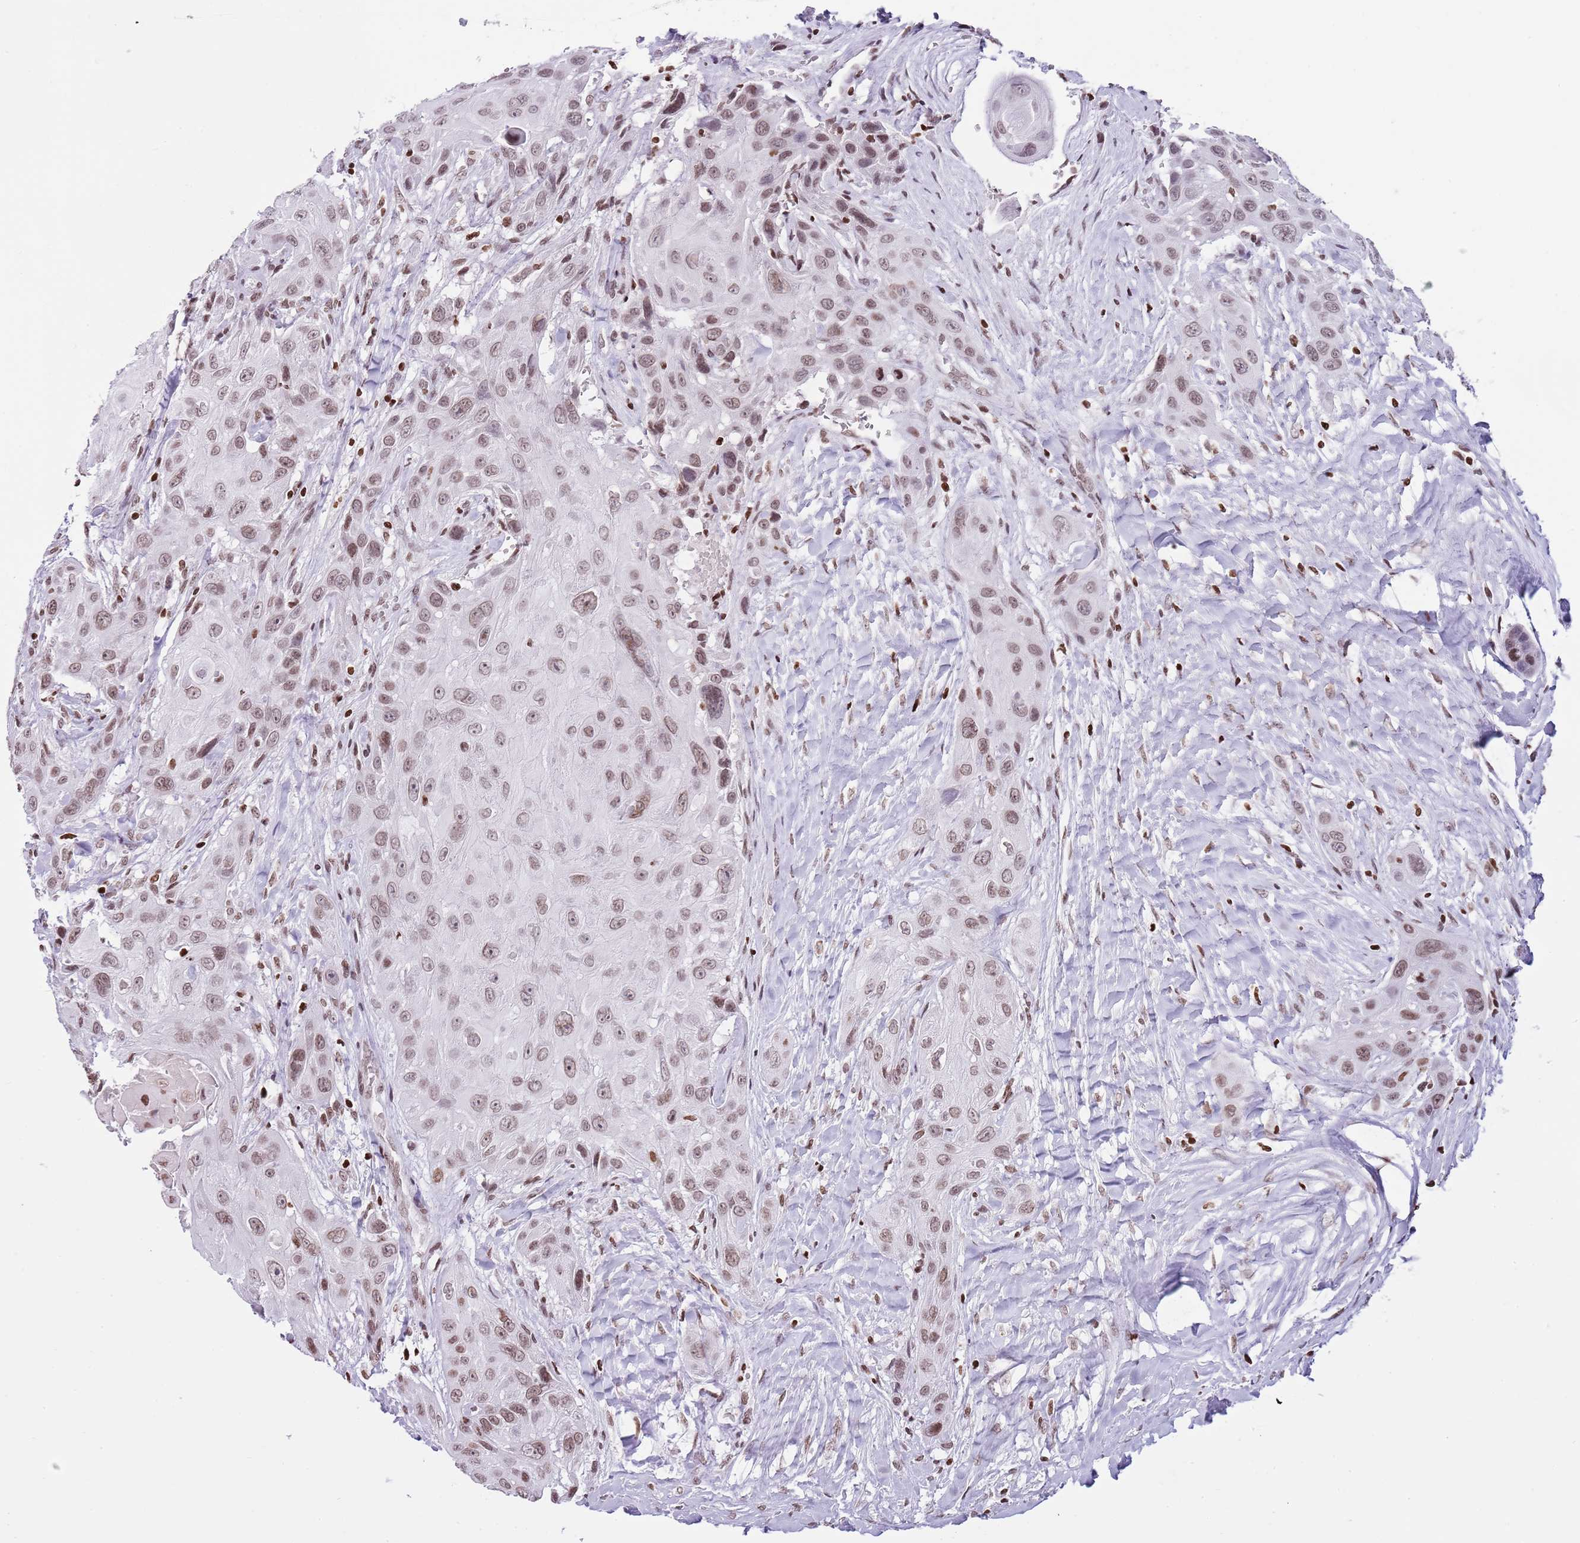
{"staining": {"intensity": "moderate", "quantity": ">75%", "location": "nuclear"}, "tissue": "head and neck cancer", "cell_type": "Tumor cells", "image_type": "cancer", "snomed": [{"axis": "morphology", "description": "Squamous cell carcinoma, NOS"}, {"axis": "topography", "description": "Head-Neck"}], "caption": "Protein staining by immunohistochemistry (IHC) shows moderate nuclear expression in about >75% of tumor cells in head and neck cancer.", "gene": "KPNA3", "patient": {"sex": "male", "age": 81}}